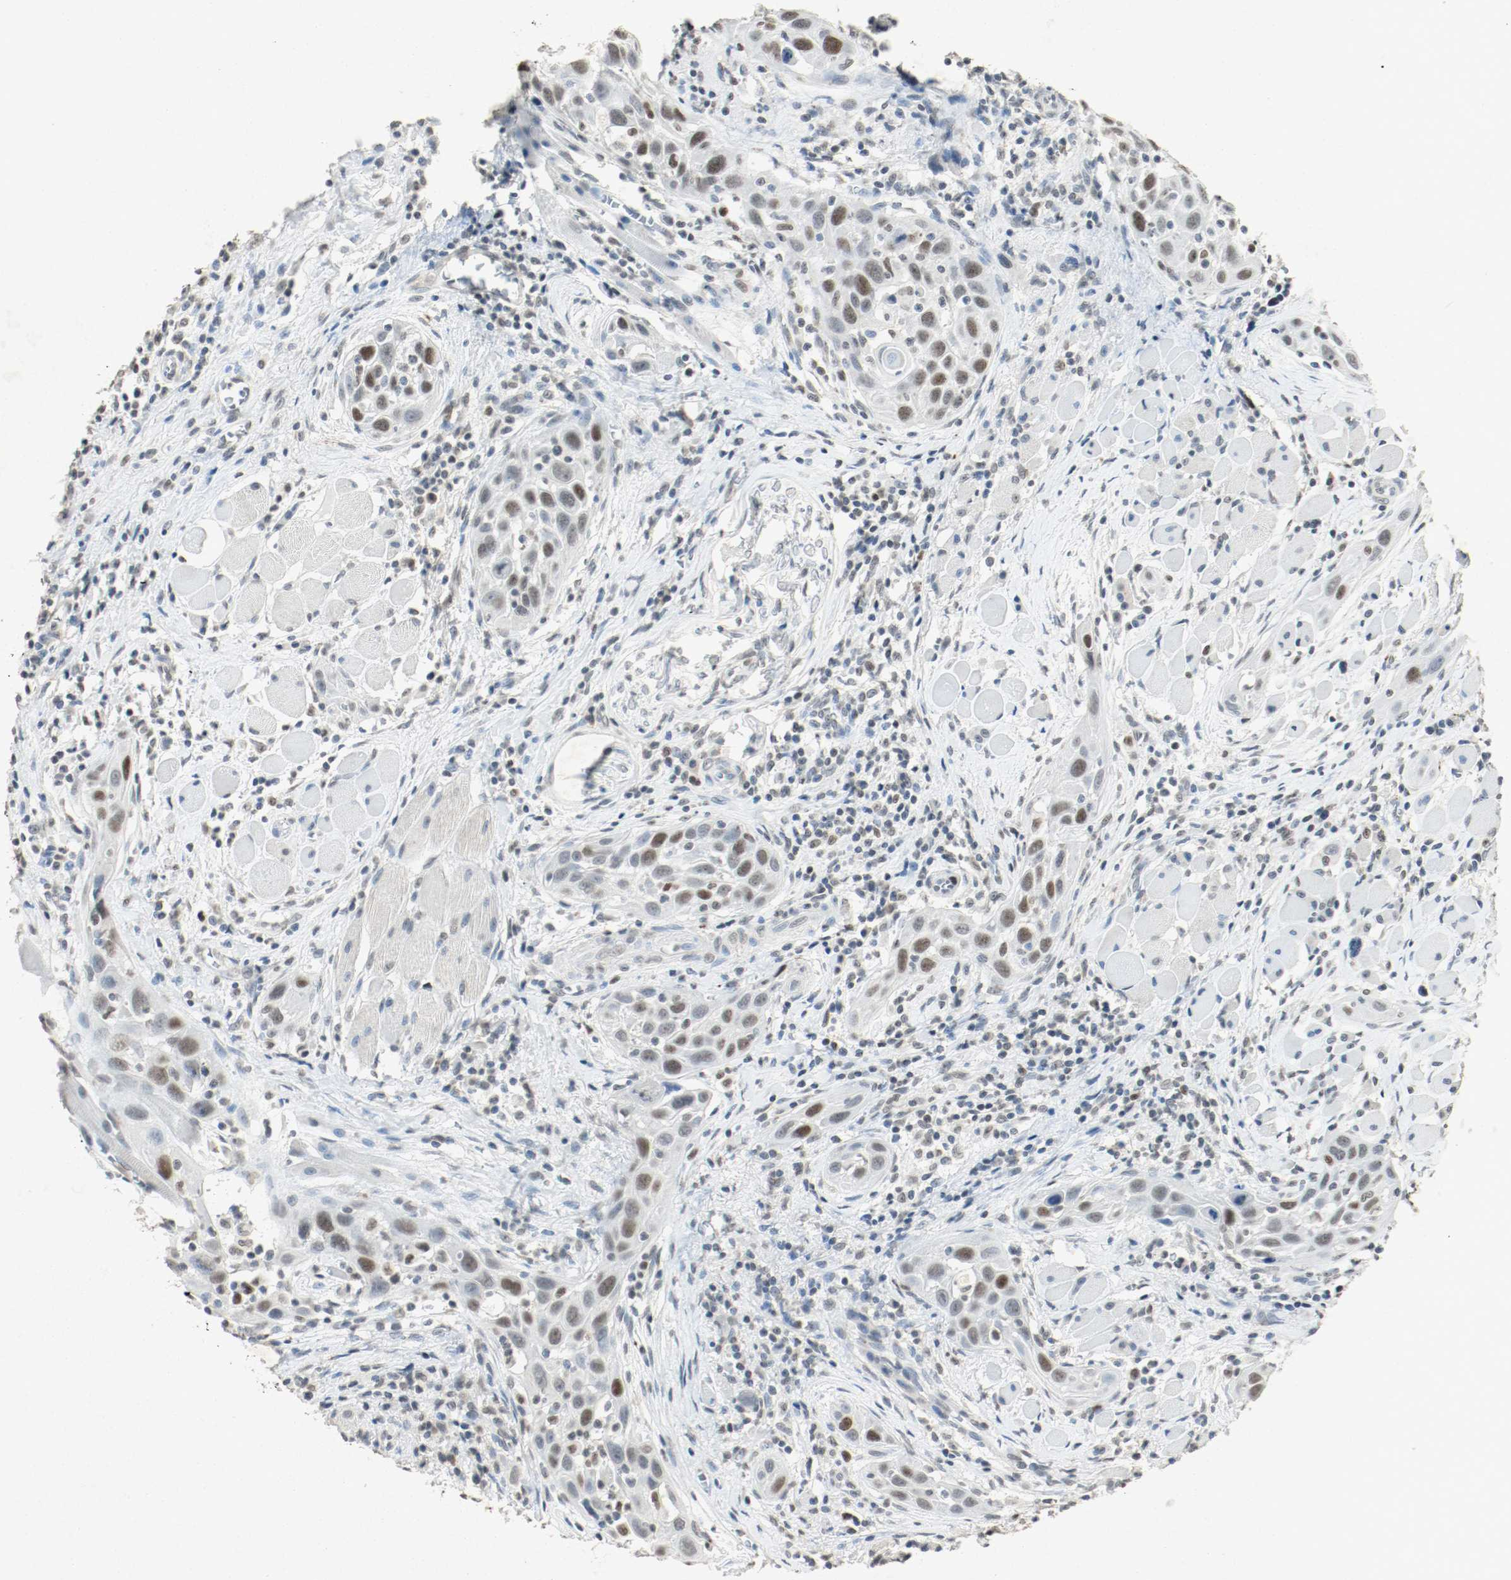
{"staining": {"intensity": "moderate", "quantity": ">75%", "location": "nuclear"}, "tissue": "head and neck cancer", "cell_type": "Tumor cells", "image_type": "cancer", "snomed": [{"axis": "morphology", "description": "Squamous cell carcinoma, NOS"}, {"axis": "topography", "description": "Oral tissue"}, {"axis": "topography", "description": "Head-Neck"}], "caption": "IHC histopathology image of human head and neck squamous cell carcinoma stained for a protein (brown), which demonstrates medium levels of moderate nuclear positivity in approximately >75% of tumor cells.", "gene": "DNMT1", "patient": {"sex": "female", "age": 50}}